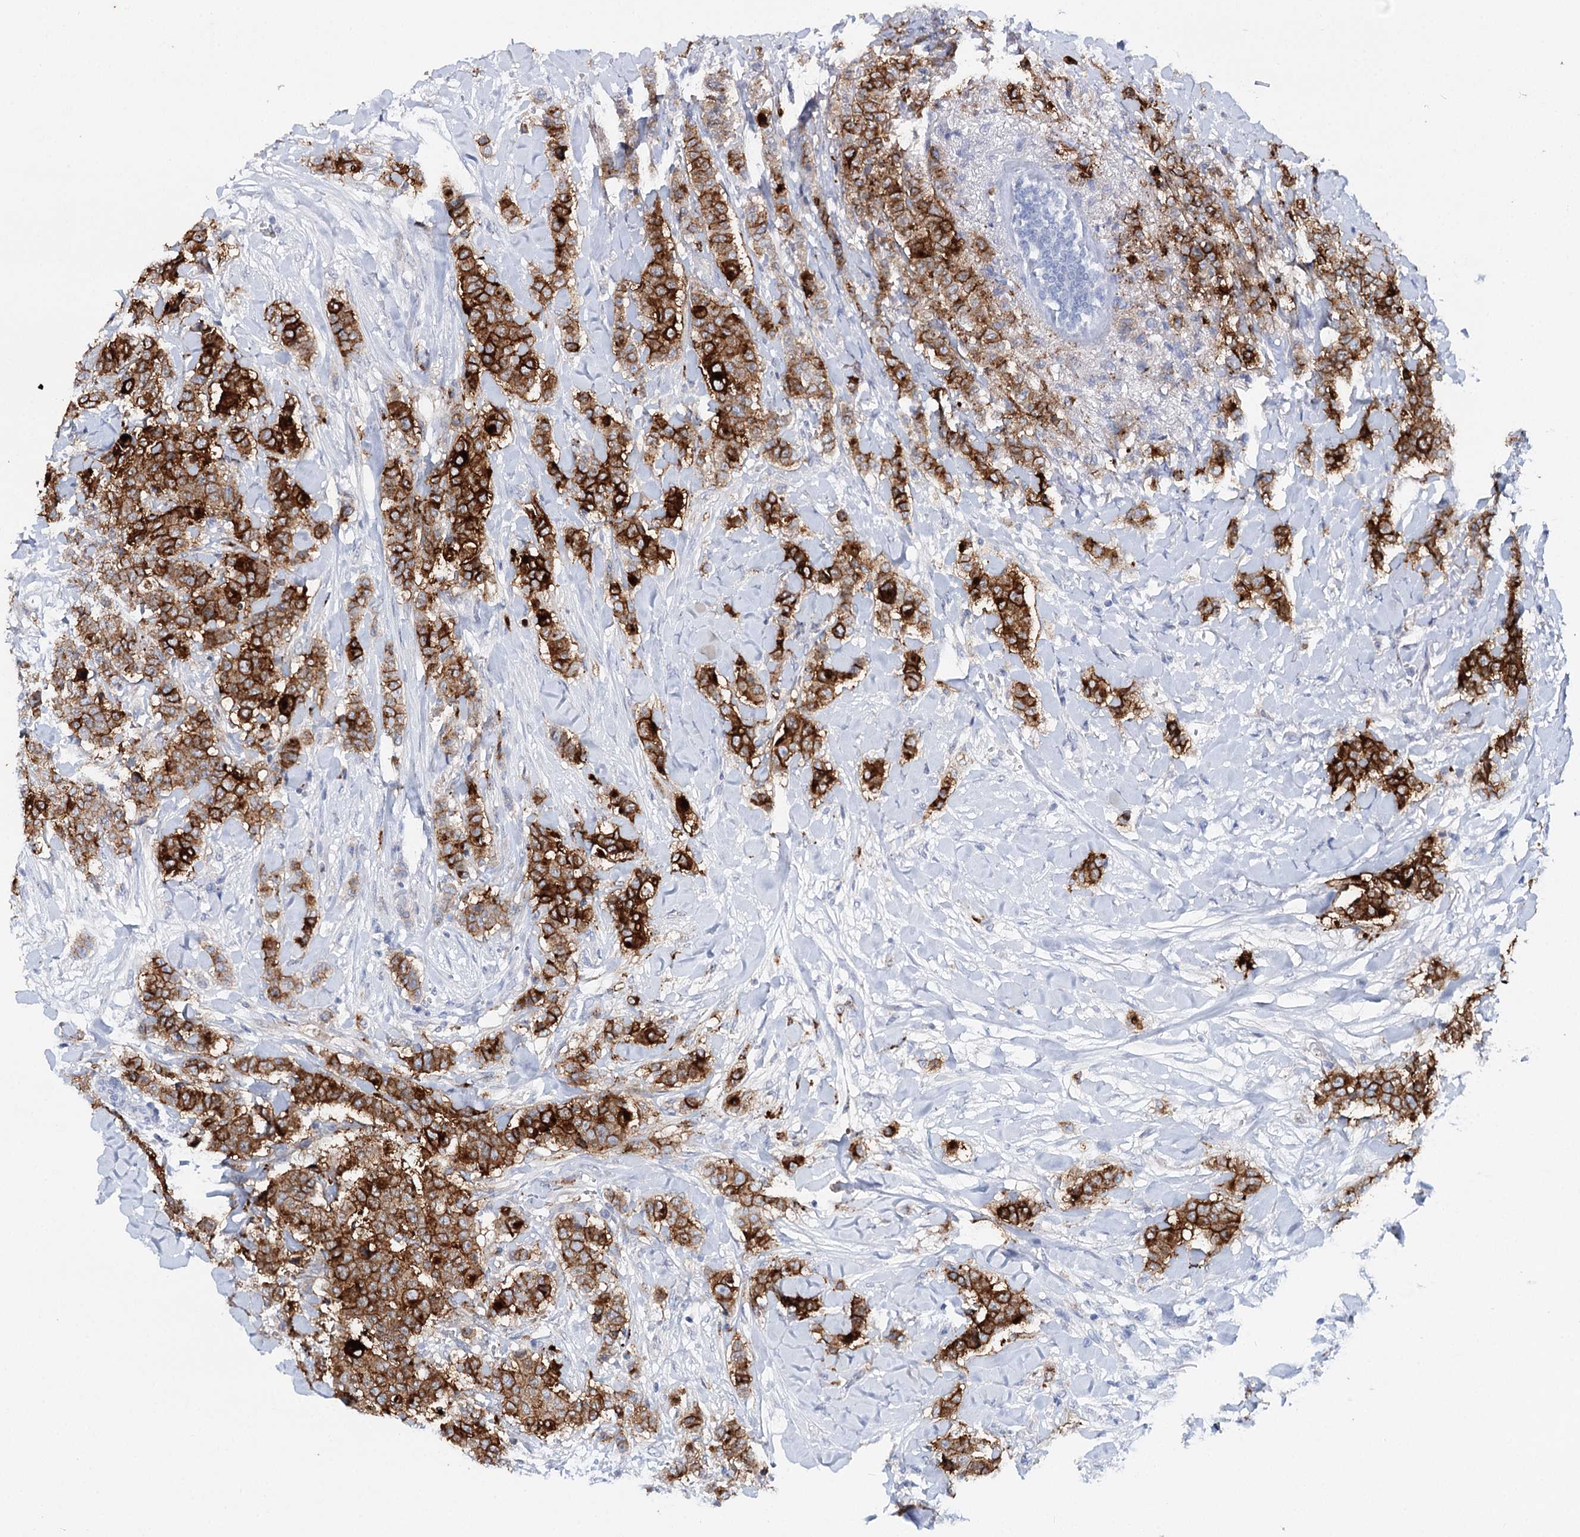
{"staining": {"intensity": "strong", "quantity": ">75%", "location": "cytoplasmic/membranous"}, "tissue": "breast cancer", "cell_type": "Tumor cells", "image_type": "cancer", "snomed": [{"axis": "morphology", "description": "Duct carcinoma"}, {"axis": "topography", "description": "Breast"}], "caption": "Immunohistochemistry (IHC) micrograph of human breast cancer (infiltrating ductal carcinoma) stained for a protein (brown), which reveals high levels of strong cytoplasmic/membranous staining in about >75% of tumor cells.", "gene": "CEACAM8", "patient": {"sex": "female", "age": 40}}